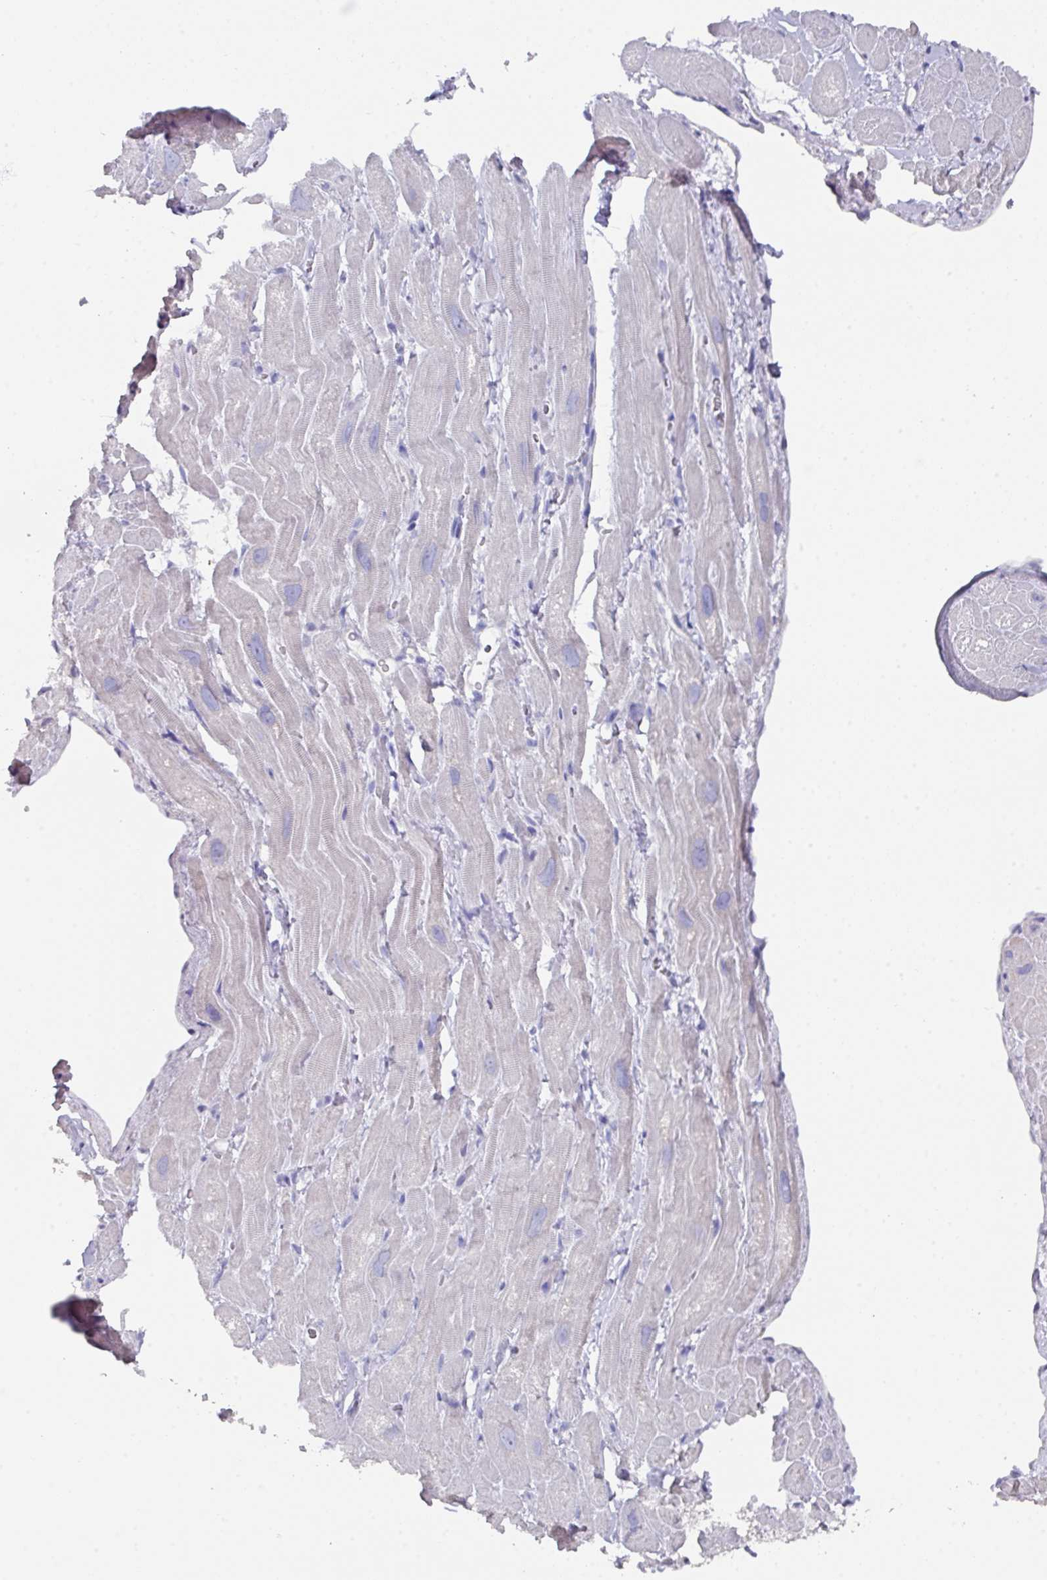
{"staining": {"intensity": "negative", "quantity": "none", "location": "none"}, "tissue": "heart muscle", "cell_type": "Cardiomyocytes", "image_type": "normal", "snomed": [{"axis": "morphology", "description": "Normal tissue, NOS"}, {"axis": "topography", "description": "Heart"}], "caption": "The micrograph shows no significant staining in cardiomyocytes of heart muscle.", "gene": "DAZ1", "patient": {"sex": "male", "age": 49}}